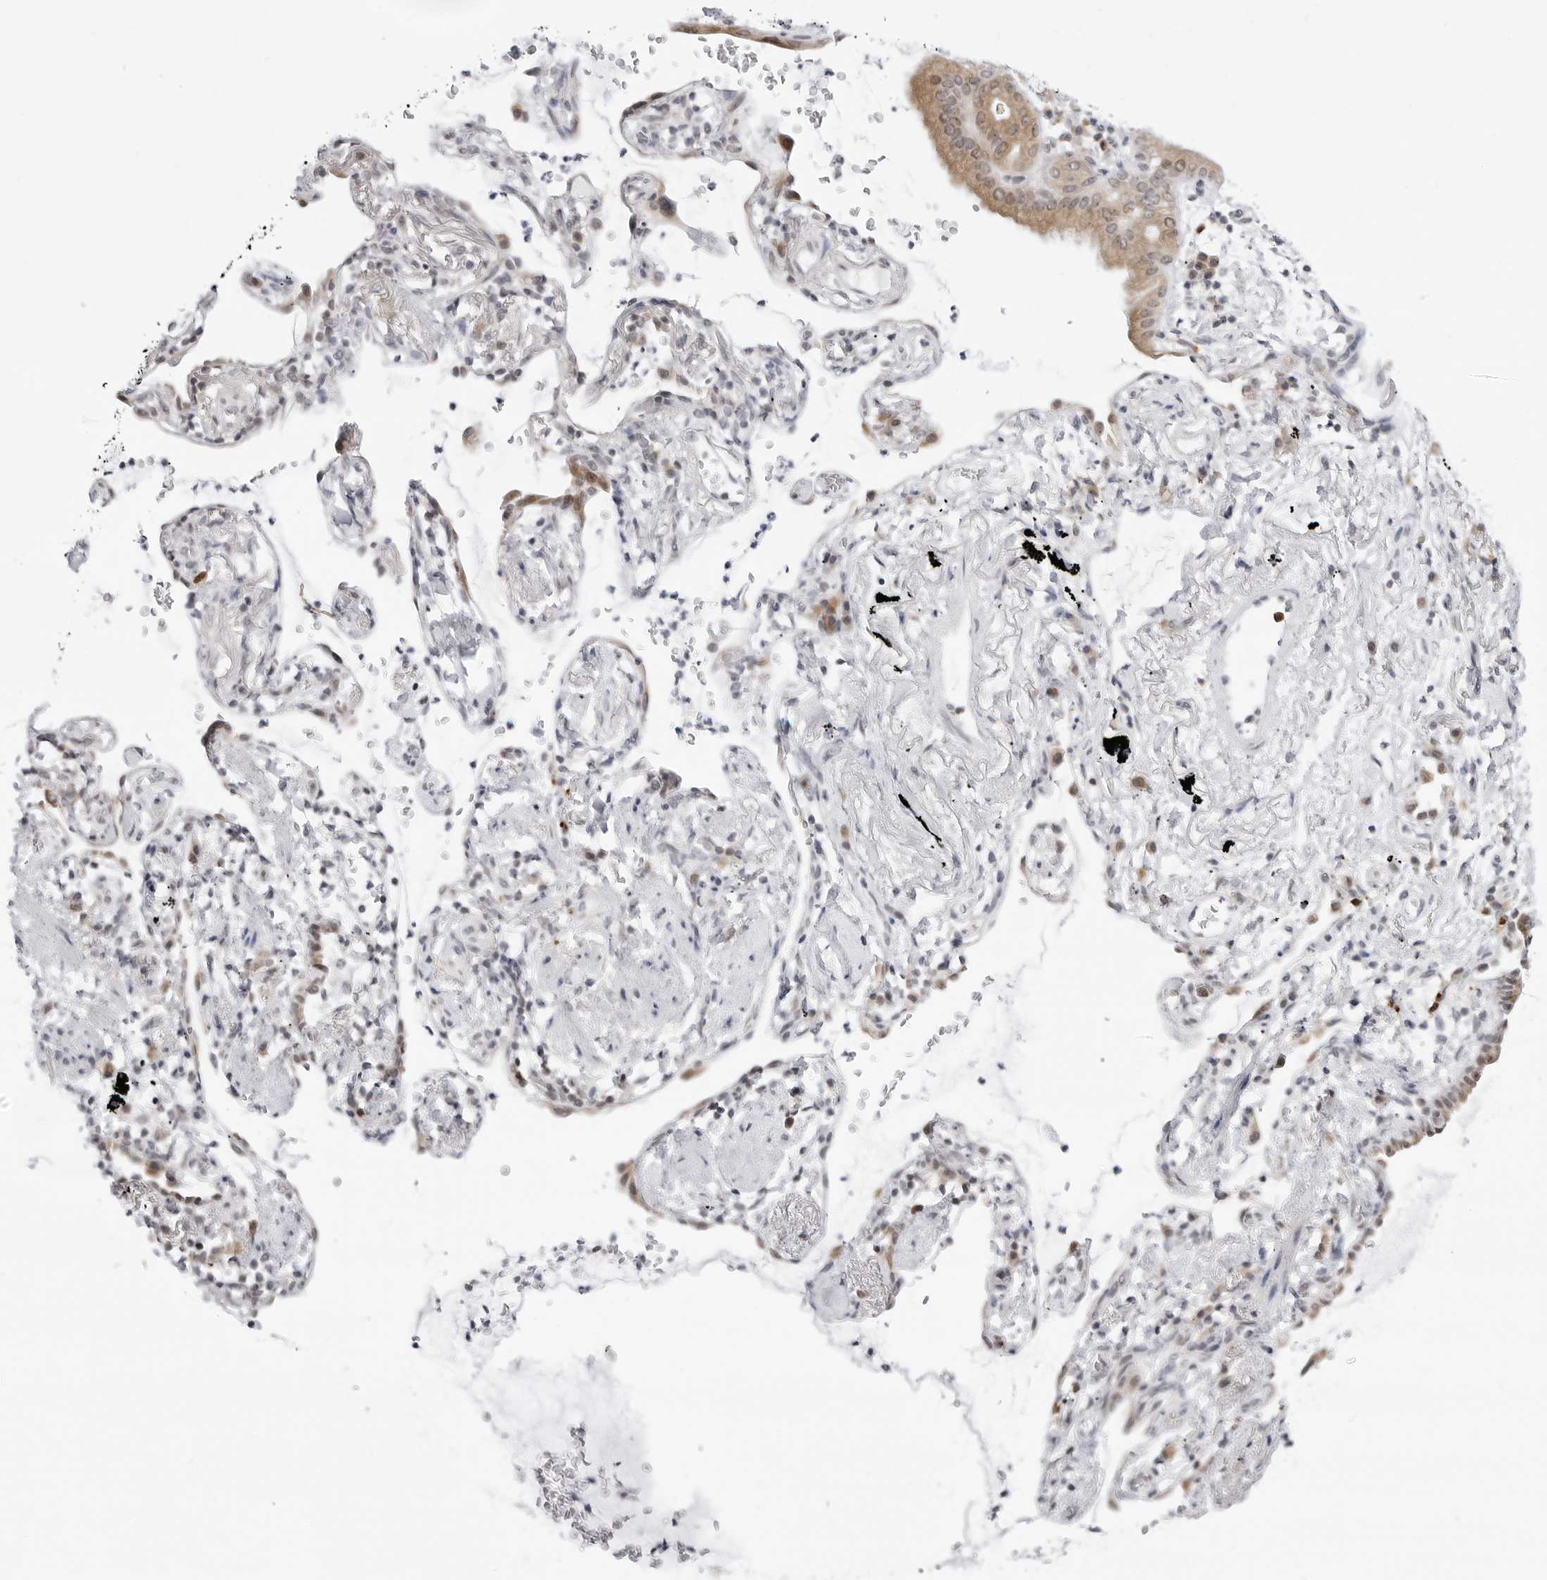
{"staining": {"intensity": "moderate", "quantity": "25%-75%", "location": "cytoplasmic/membranous,nuclear"}, "tissue": "lung cancer", "cell_type": "Tumor cells", "image_type": "cancer", "snomed": [{"axis": "morphology", "description": "Adenocarcinoma, NOS"}, {"axis": "topography", "description": "Lung"}], "caption": "IHC (DAB (3,3'-diaminobenzidine)) staining of human lung adenocarcinoma displays moderate cytoplasmic/membranous and nuclear protein positivity in about 25%-75% of tumor cells. (brown staining indicates protein expression, while blue staining denotes nuclei).", "gene": "PPP2R5C", "patient": {"sex": "female", "age": 70}}